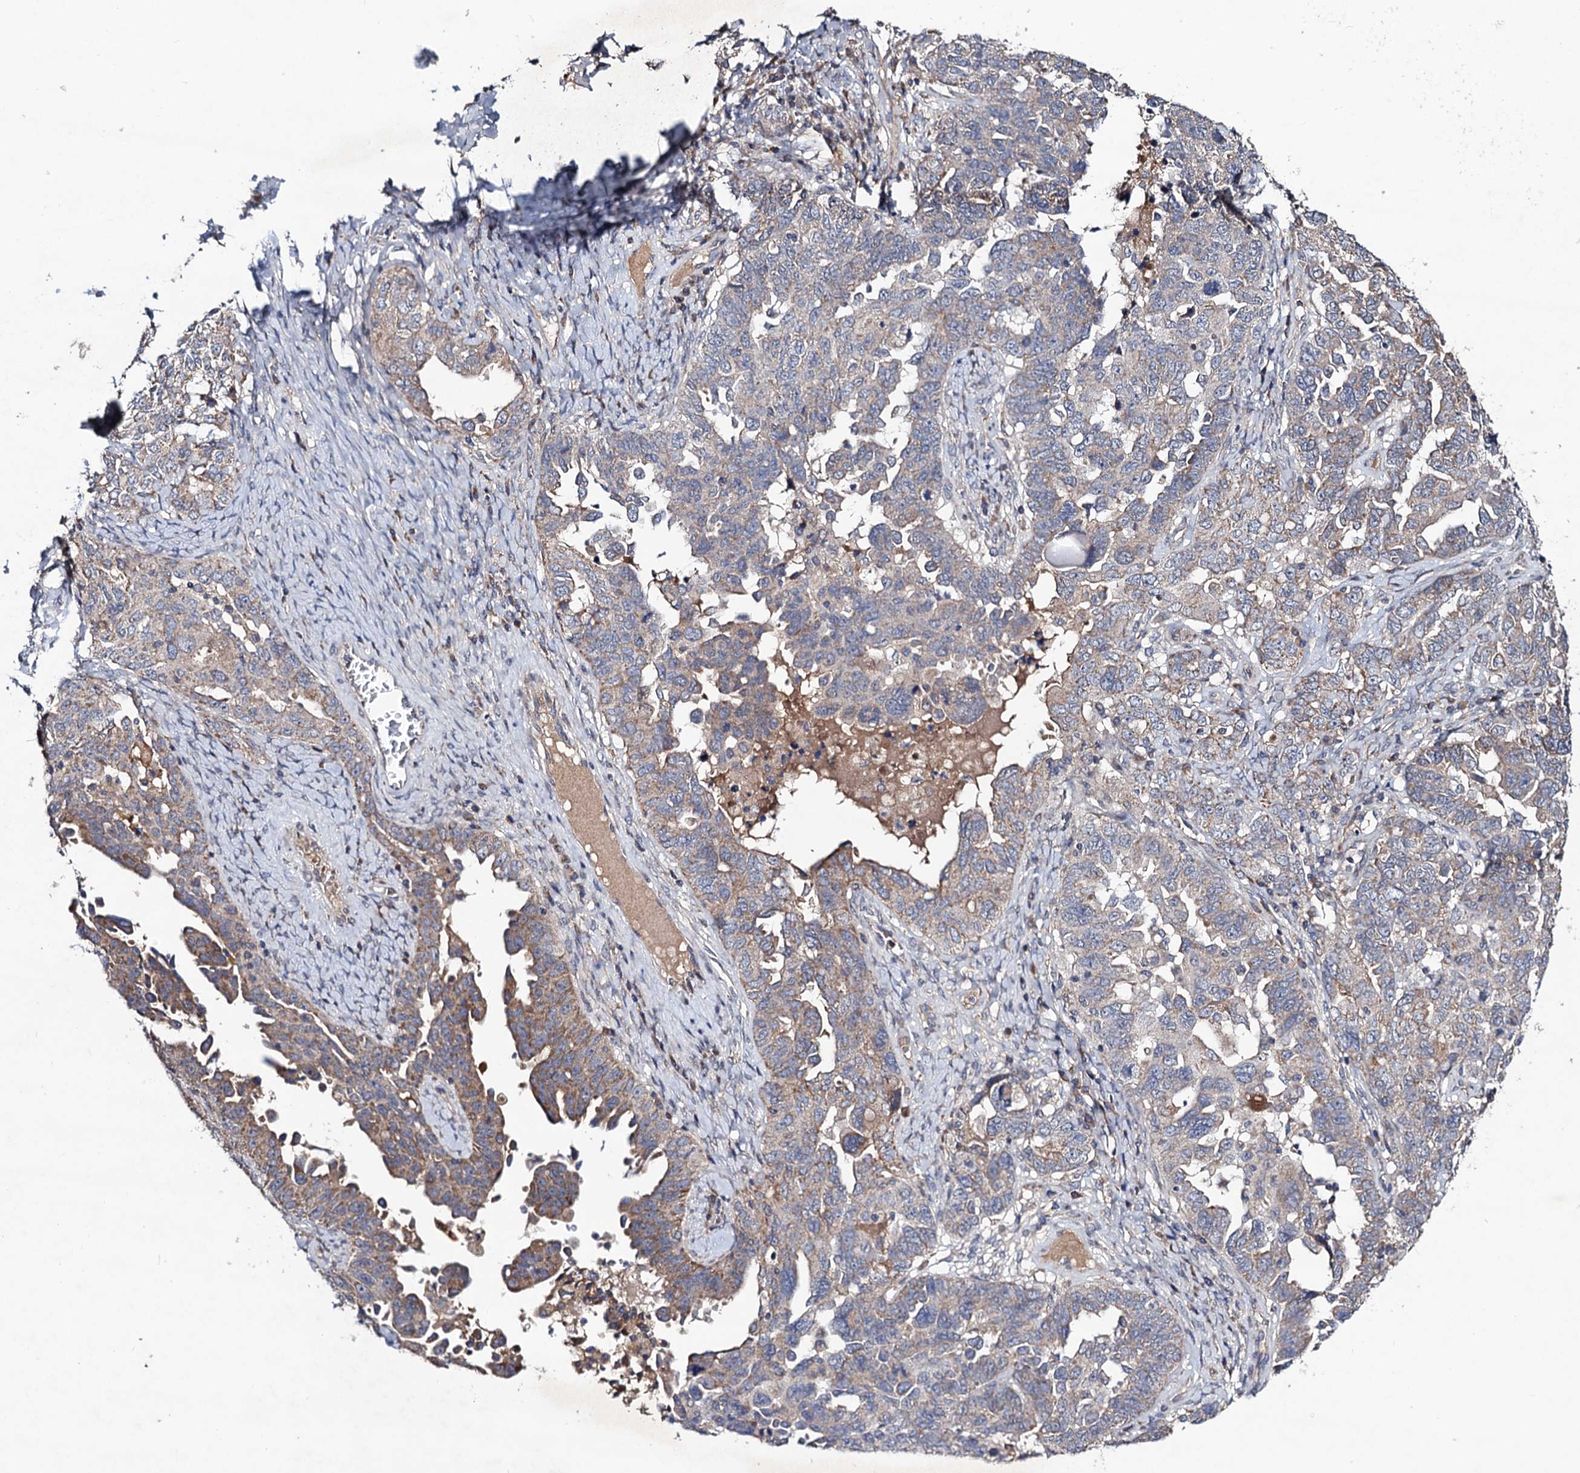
{"staining": {"intensity": "weak", "quantity": "25%-75%", "location": "cytoplasmic/membranous"}, "tissue": "ovarian cancer", "cell_type": "Tumor cells", "image_type": "cancer", "snomed": [{"axis": "morphology", "description": "Carcinoma, endometroid"}, {"axis": "topography", "description": "Ovary"}], "caption": "Endometroid carcinoma (ovarian) stained with a protein marker displays weak staining in tumor cells.", "gene": "VPS37D", "patient": {"sex": "female", "age": 62}}